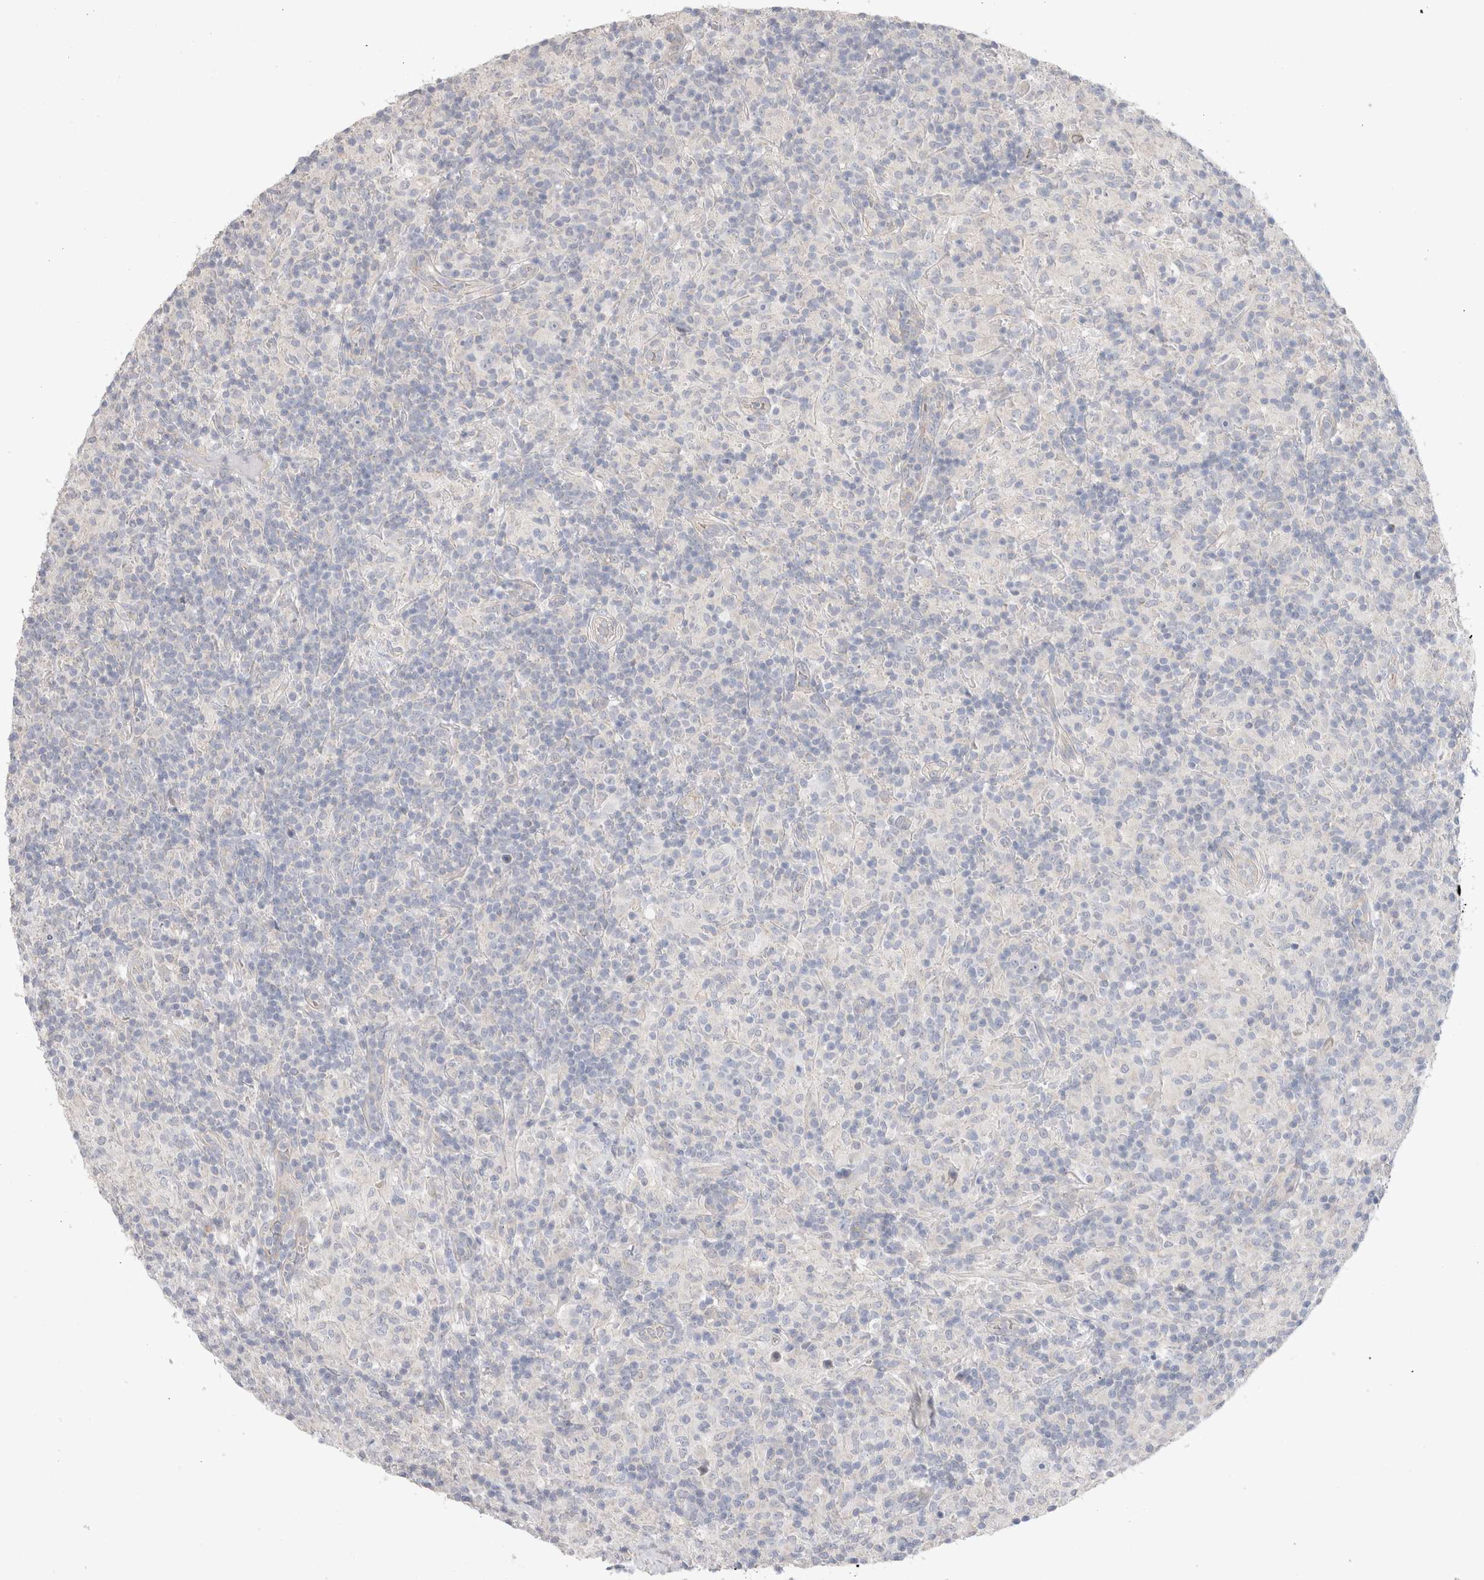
{"staining": {"intensity": "negative", "quantity": "none", "location": "none"}, "tissue": "lymphoma", "cell_type": "Tumor cells", "image_type": "cancer", "snomed": [{"axis": "morphology", "description": "Hodgkin's disease, NOS"}, {"axis": "topography", "description": "Lymph node"}], "caption": "Immunohistochemical staining of lymphoma reveals no significant expression in tumor cells. The staining was performed using DAB to visualize the protein expression in brown, while the nuclei were stained in blue with hematoxylin (Magnification: 20x).", "gene": "DMD", "patient": {"sex": "male", "age": 70}}